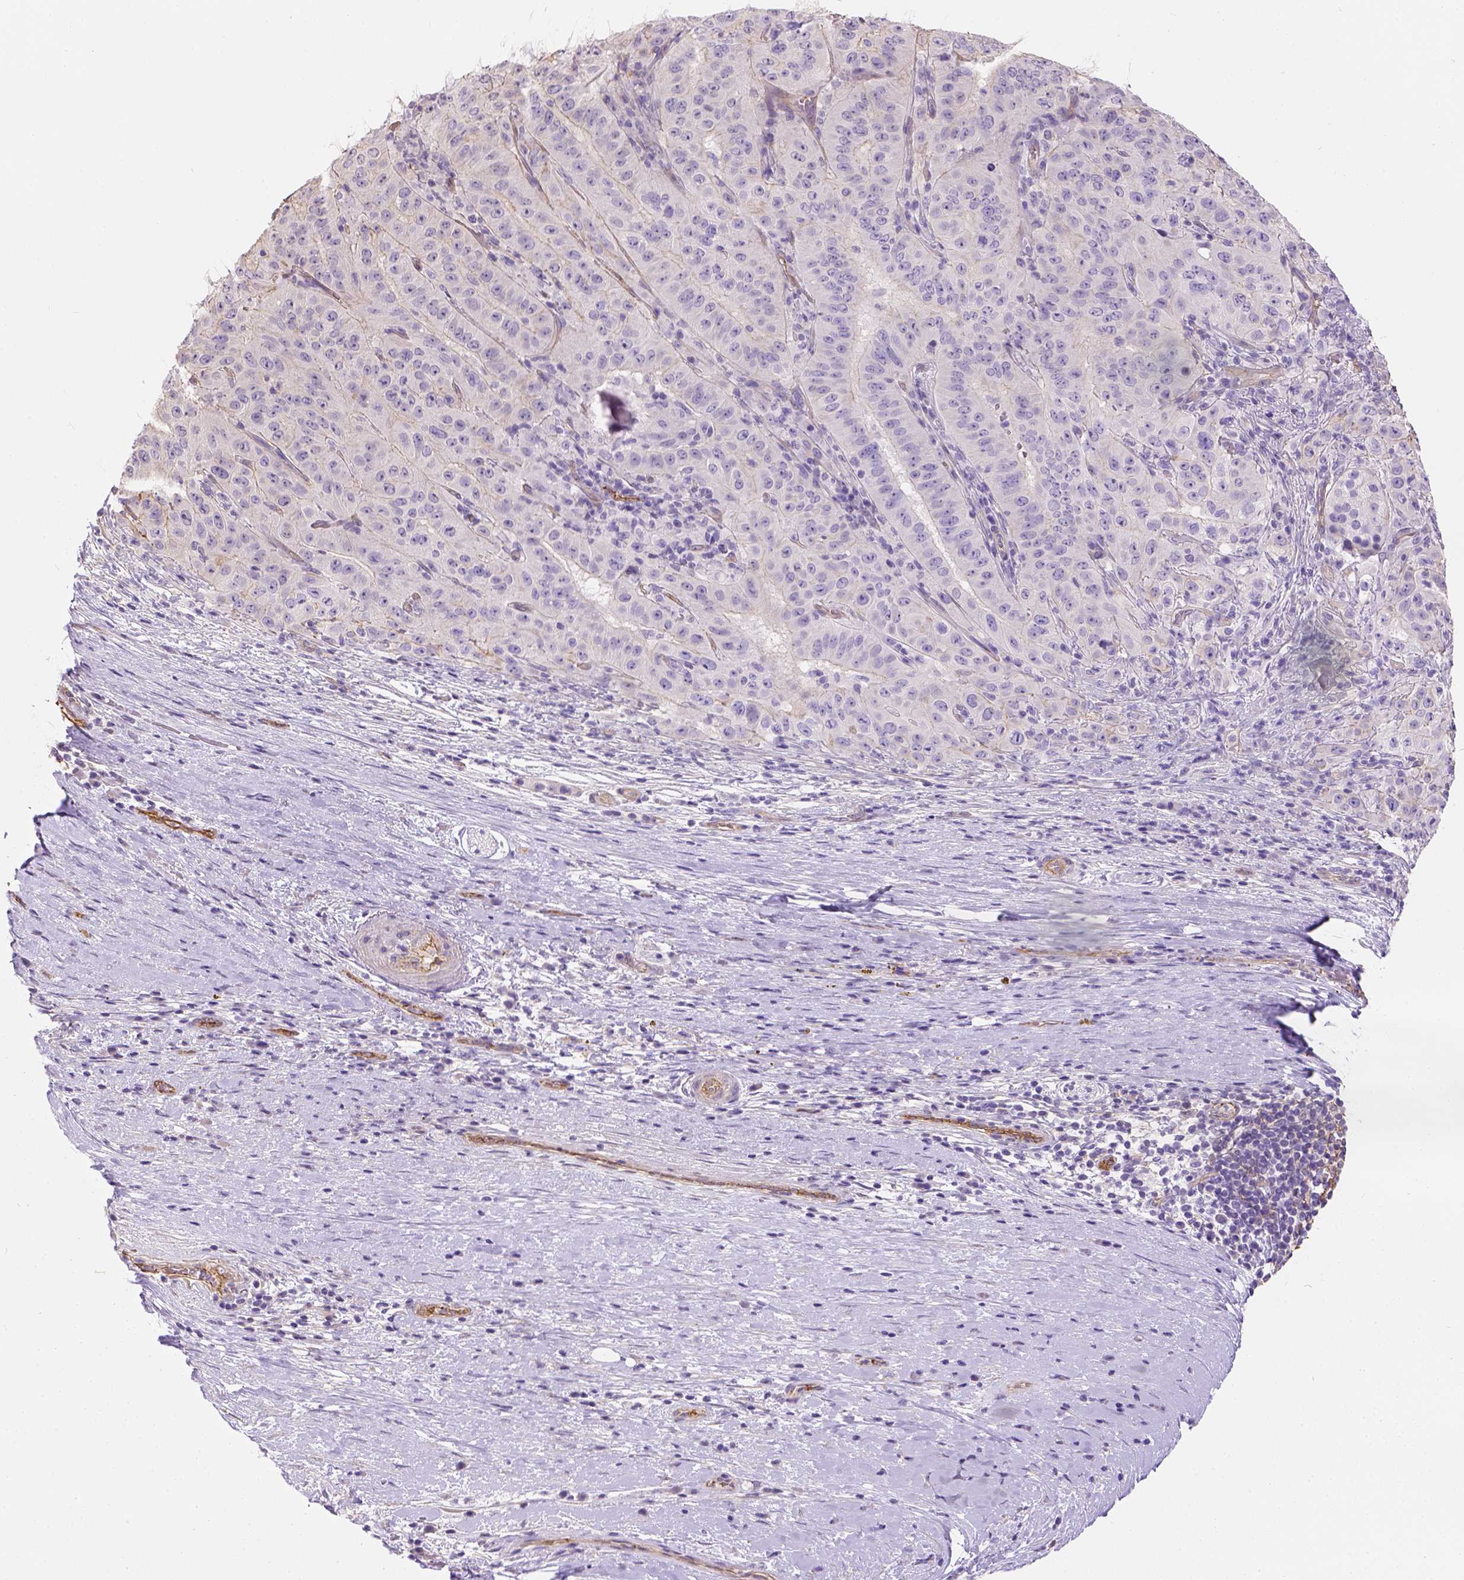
{"staining": {"intensity": "negative", "quantity": "none", "location": "none"}, "tissue": "pancreatic cancer", "cell_type": "Tumor cells", "image_type": "cancer", "snomed": [{"axis": "morphology", "description": "Adenocarcinoma, NOS"}, {"axis": "topography", "description": "Pancreas"}], "caption": "Tumor cells show no significant protein positivity in adenocarcinoma (pancreatic).", "gene": "PHF7", "patient": {"sex": "male", "age": 63}}